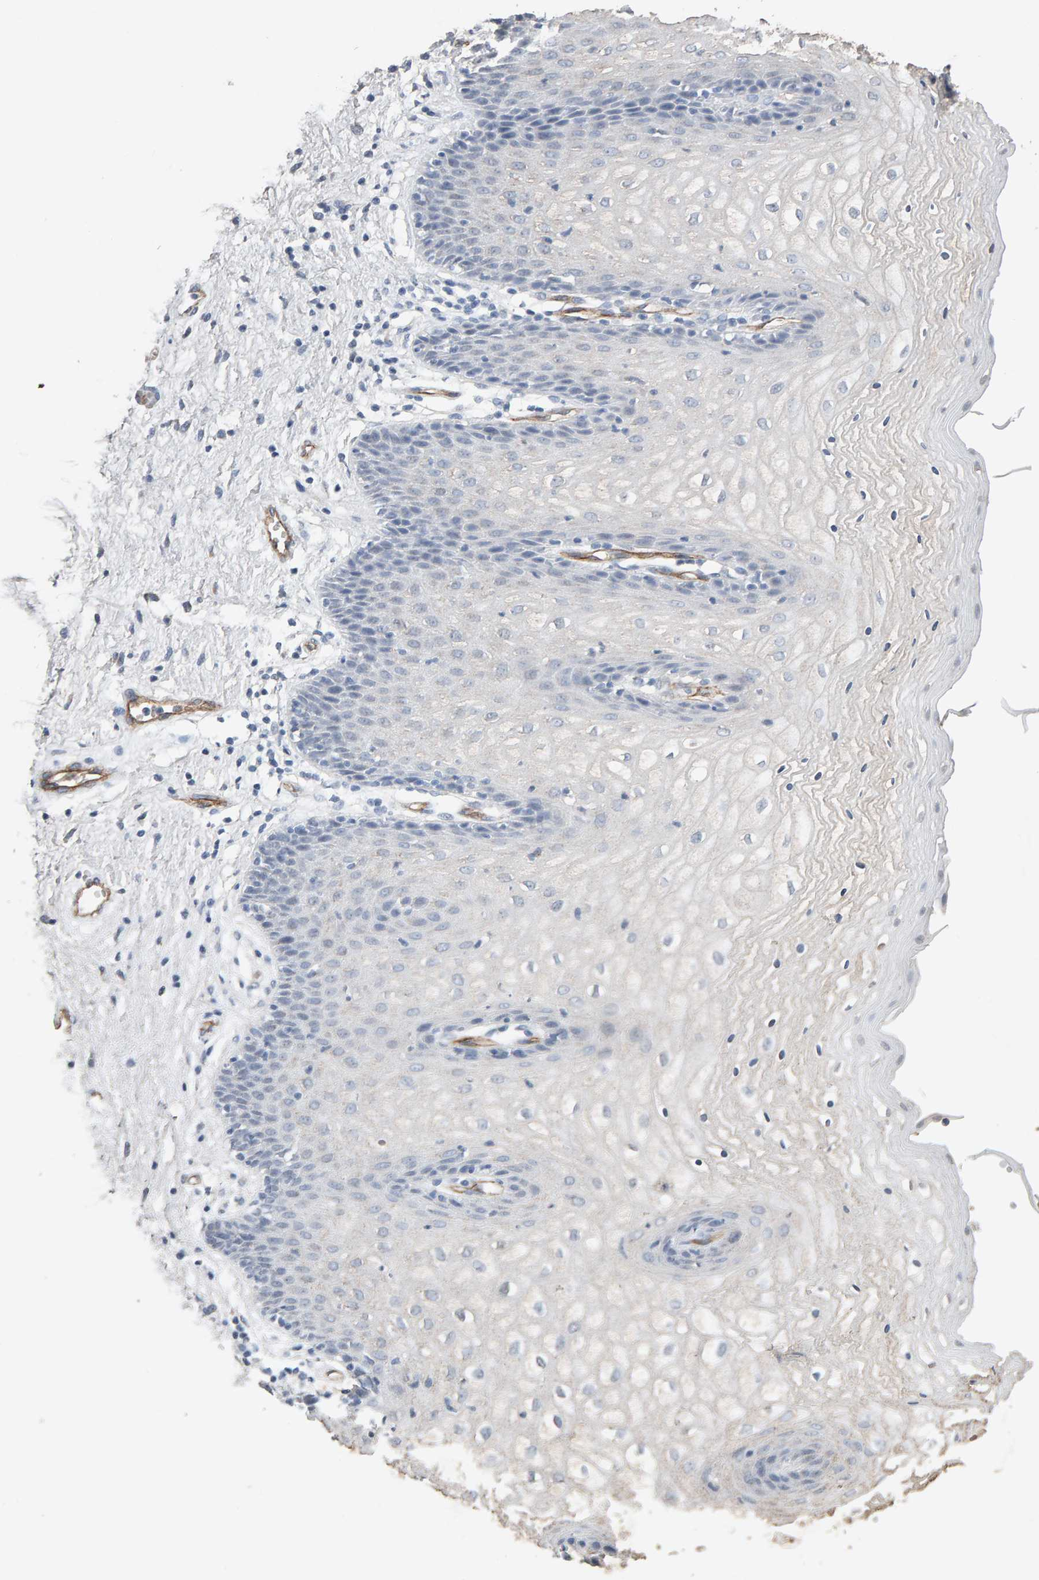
{"staining": {"intensity": "negative", "quantity": "none", "location": "none"}, "tissue": "vagina", "cell_type": "Squamous epithelial cells", "image_type": "normal", "snomed": [{"axis": "morphology", "description": "Normal tissue, NOS"}, {"axis": "topography", "description": "Vagina"}], "caption": "Squamous epithelial cells are negative for protein expression in normal human vagina.", "gene": "PTPRM", "patient": {"sex": "female", "age": 34}}